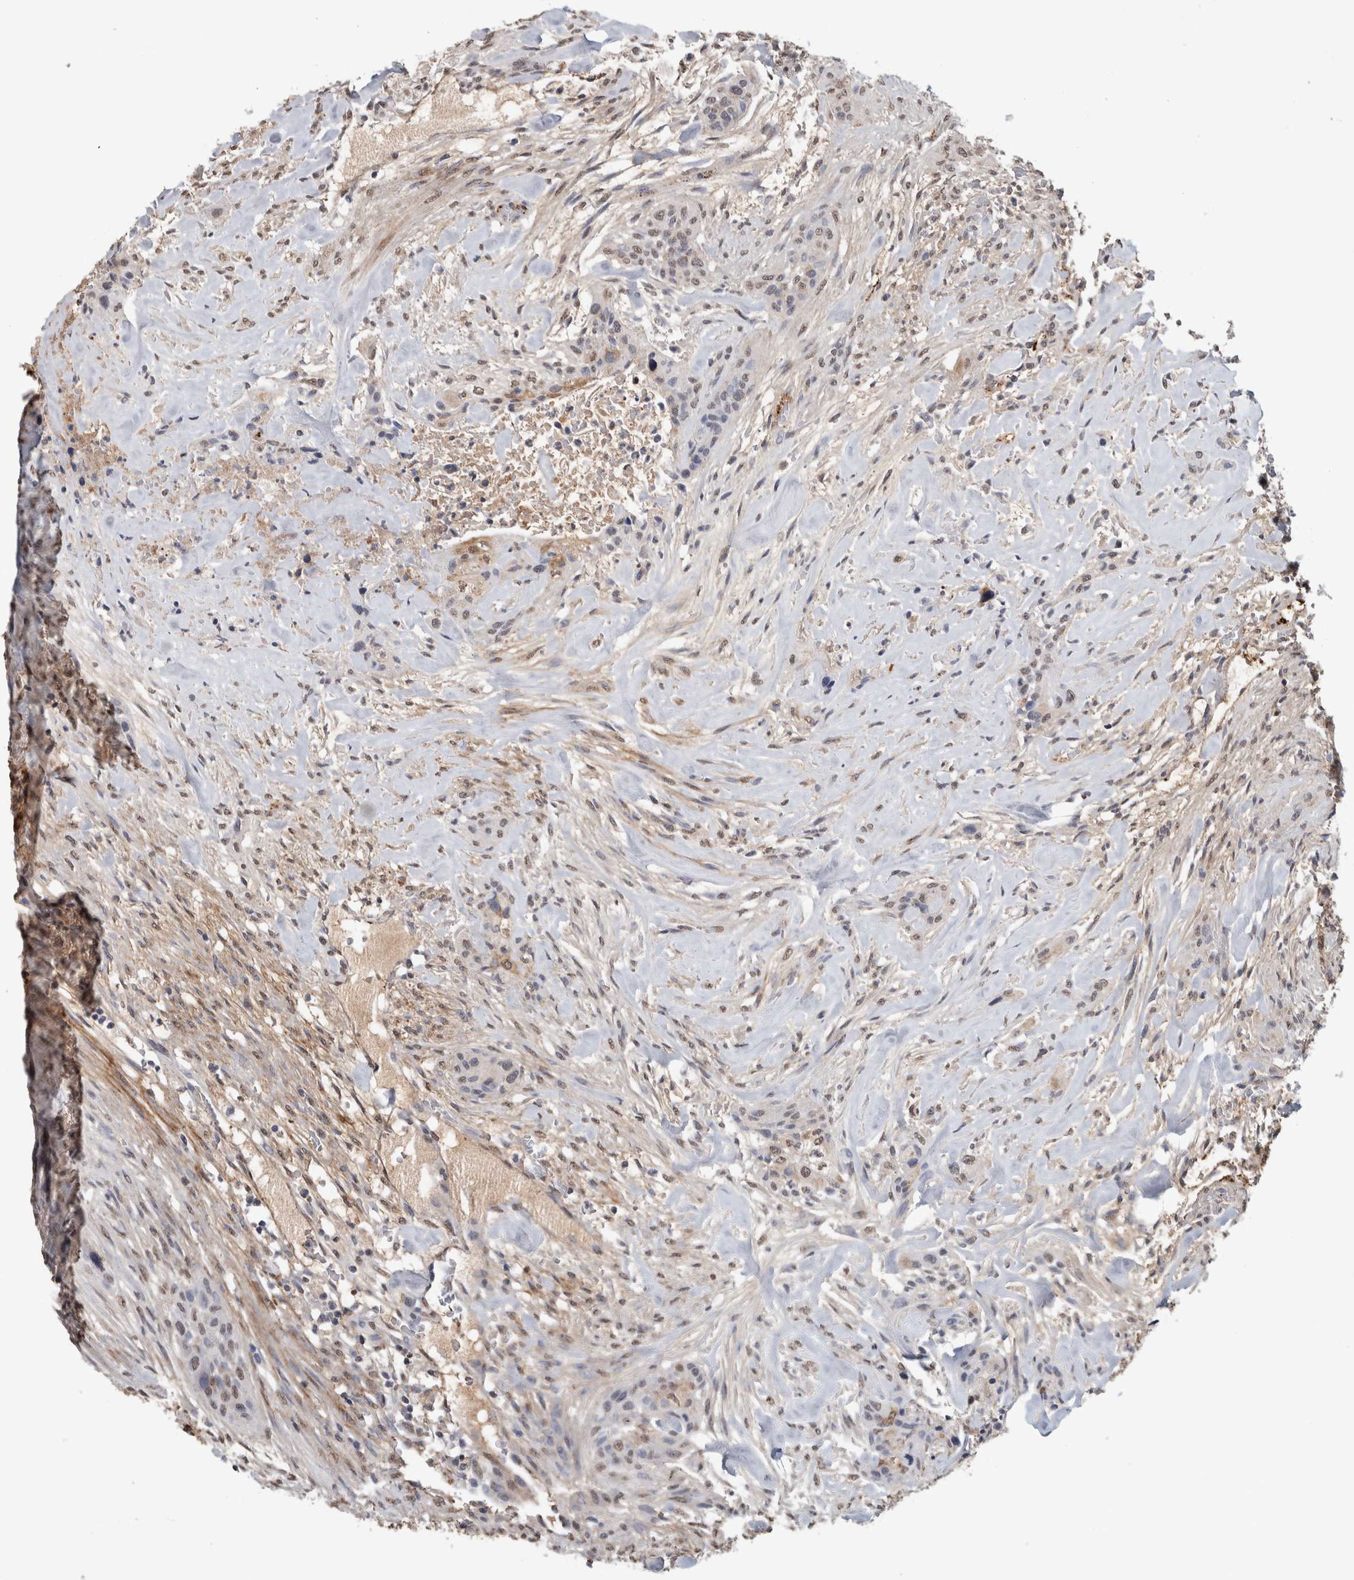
{"staining": {"intensity": "weak", "quantity": "<25%", "location": "nuclear"}, "tissue": "urothelial cancer", "cell_type": "Tumor cells", "image_type": "cancer", "snomed": [{"axis": "morphology", "description": "Urothelial carcinoma, High grade"}, {"axis": "topography", "description": "Urinary bladder"}], "caption": "Tumor cells are negative for protein expression in human urothelial carcinoma (high-grade).", "gene": "LTBP1", "patient": {"sex": "male", "age": 35}}